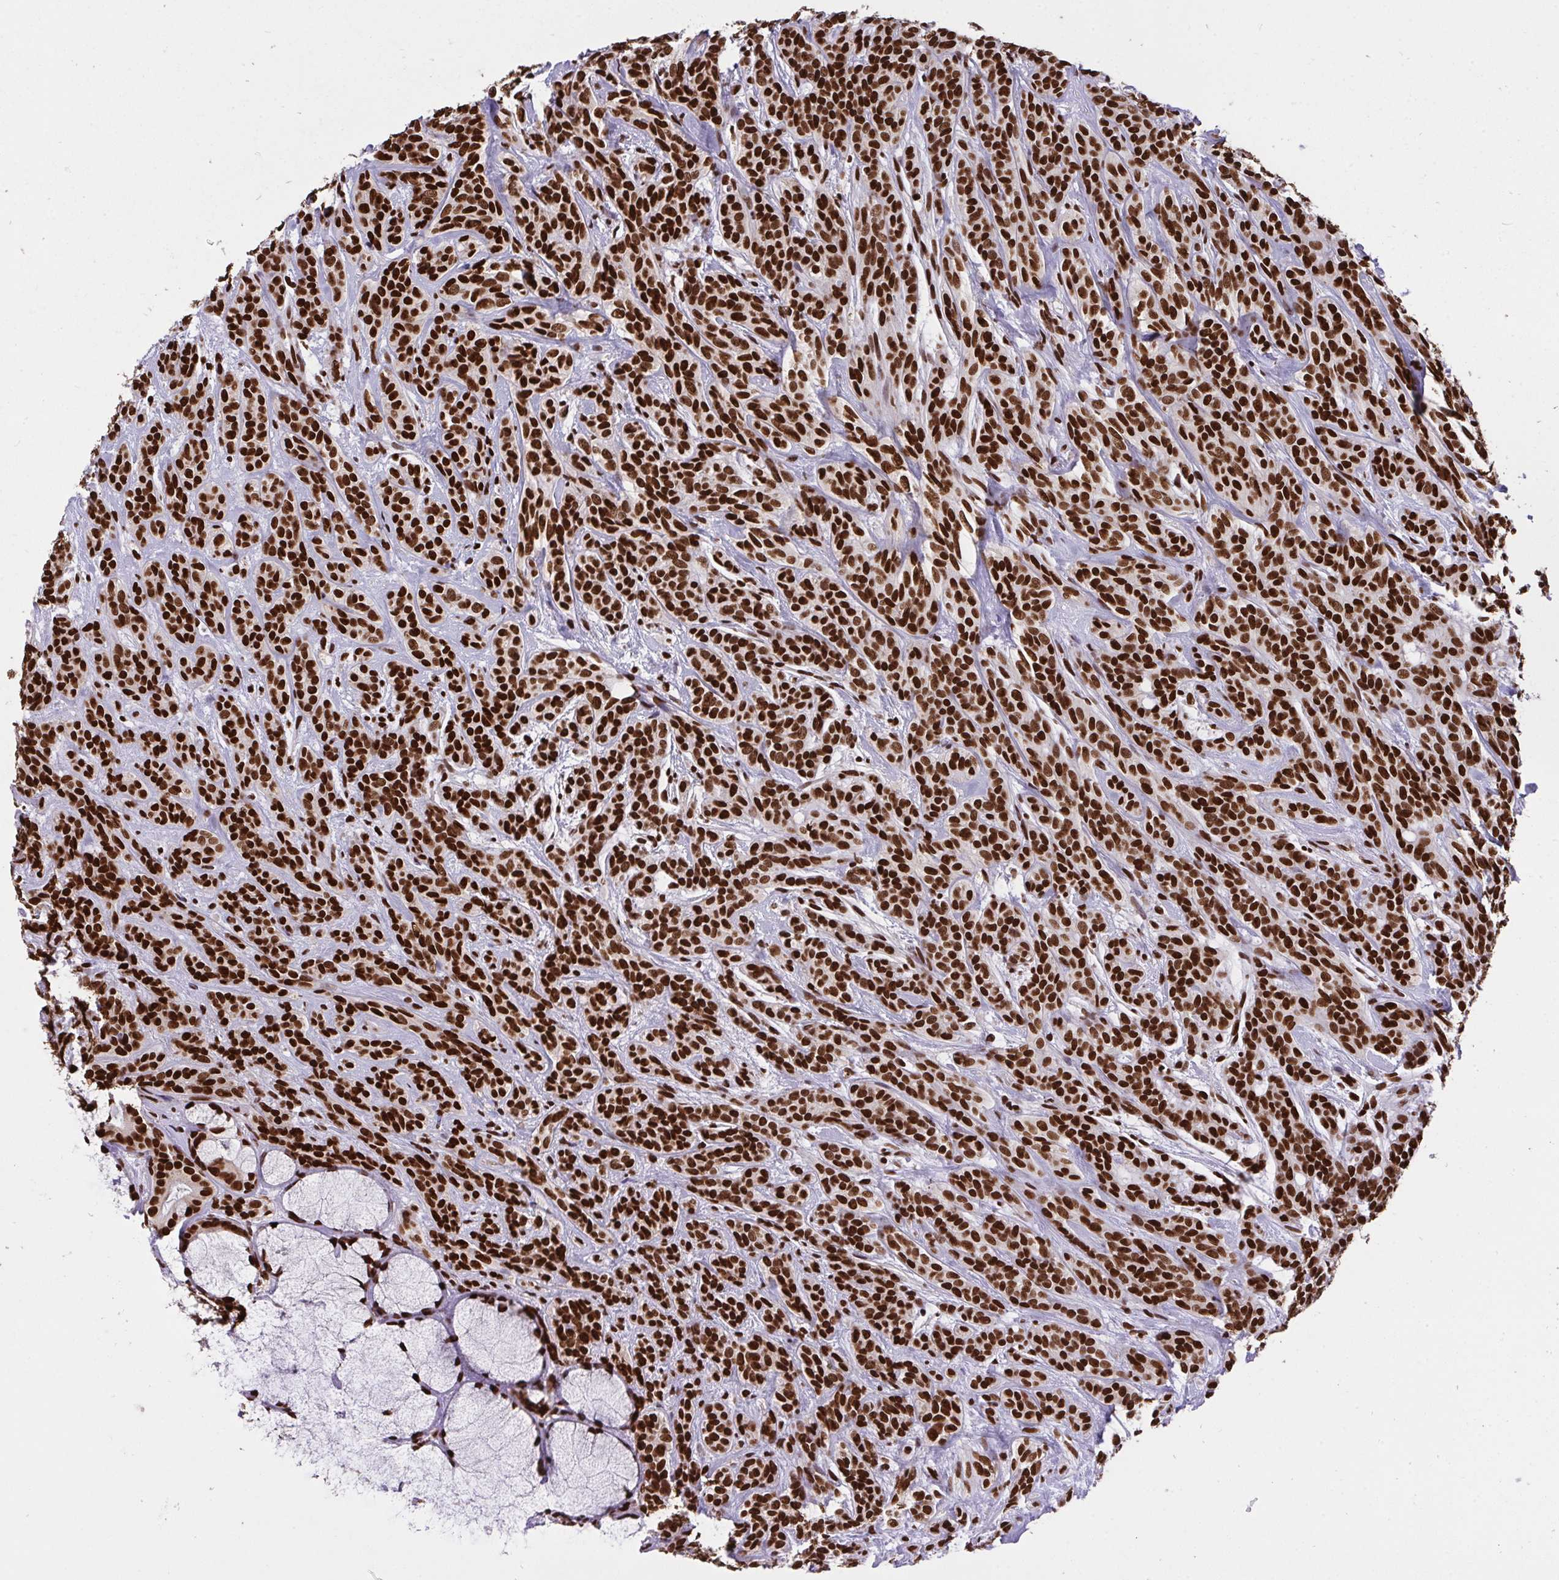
{"staining": {"intensity": "strong", "quantity": ">75%", "location": "nuclear"}, "tissue": "head and neck cancer", "cell_type": "Tumor cells", "image_type": "cancer", "snomed": [{"axis": "morphology", "description": "Adenocarcinoma, NOS"}, {"axis": "topography", "description": "Head-Neck"}], "caption": "Tumor cells exhibit strong nuclear expression in about >75% of cells in adenocarcinoma (head and neck).", "gene": "HNRNPL", "patient": {"sex": "female", "age": 57}}